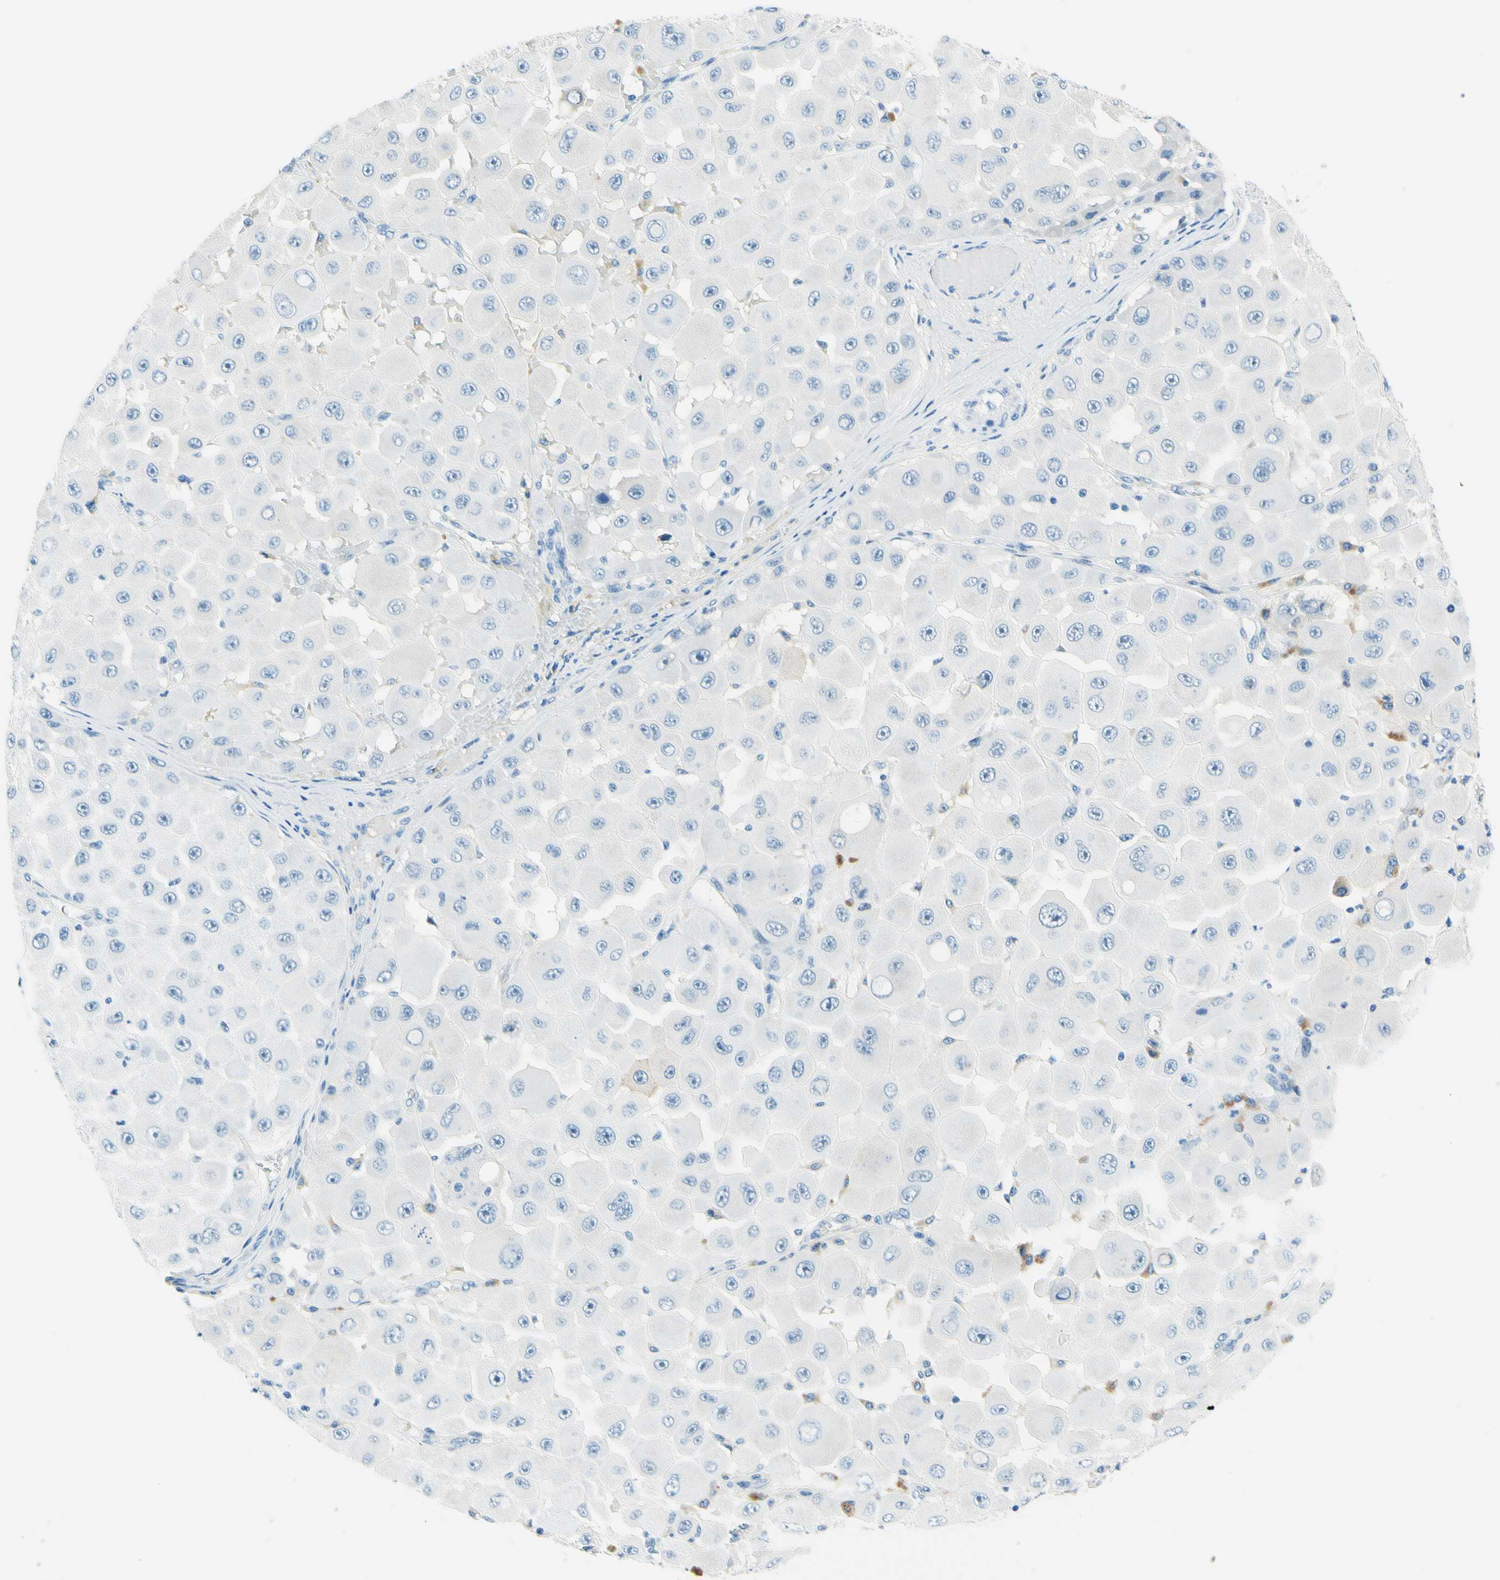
{"staining": {"intensity": "negative", "quantity": "none", "location": "none"}, "tissue": "melanoma", "cell_type": "Tumor cells", "image_type": "cancer", "snomed": [{"axis": "morphology", "description": "Malignant melanoma, NOS"}, {"axis": "topography", "description": "Skin"}], "caption": "This is an immunohistochemistry (IHC) photomicrograph of human malignant melanoma. There is no staining in tumor cells.", "gene": "PASD1", "patient": {"sex": "female", "age": 81}}